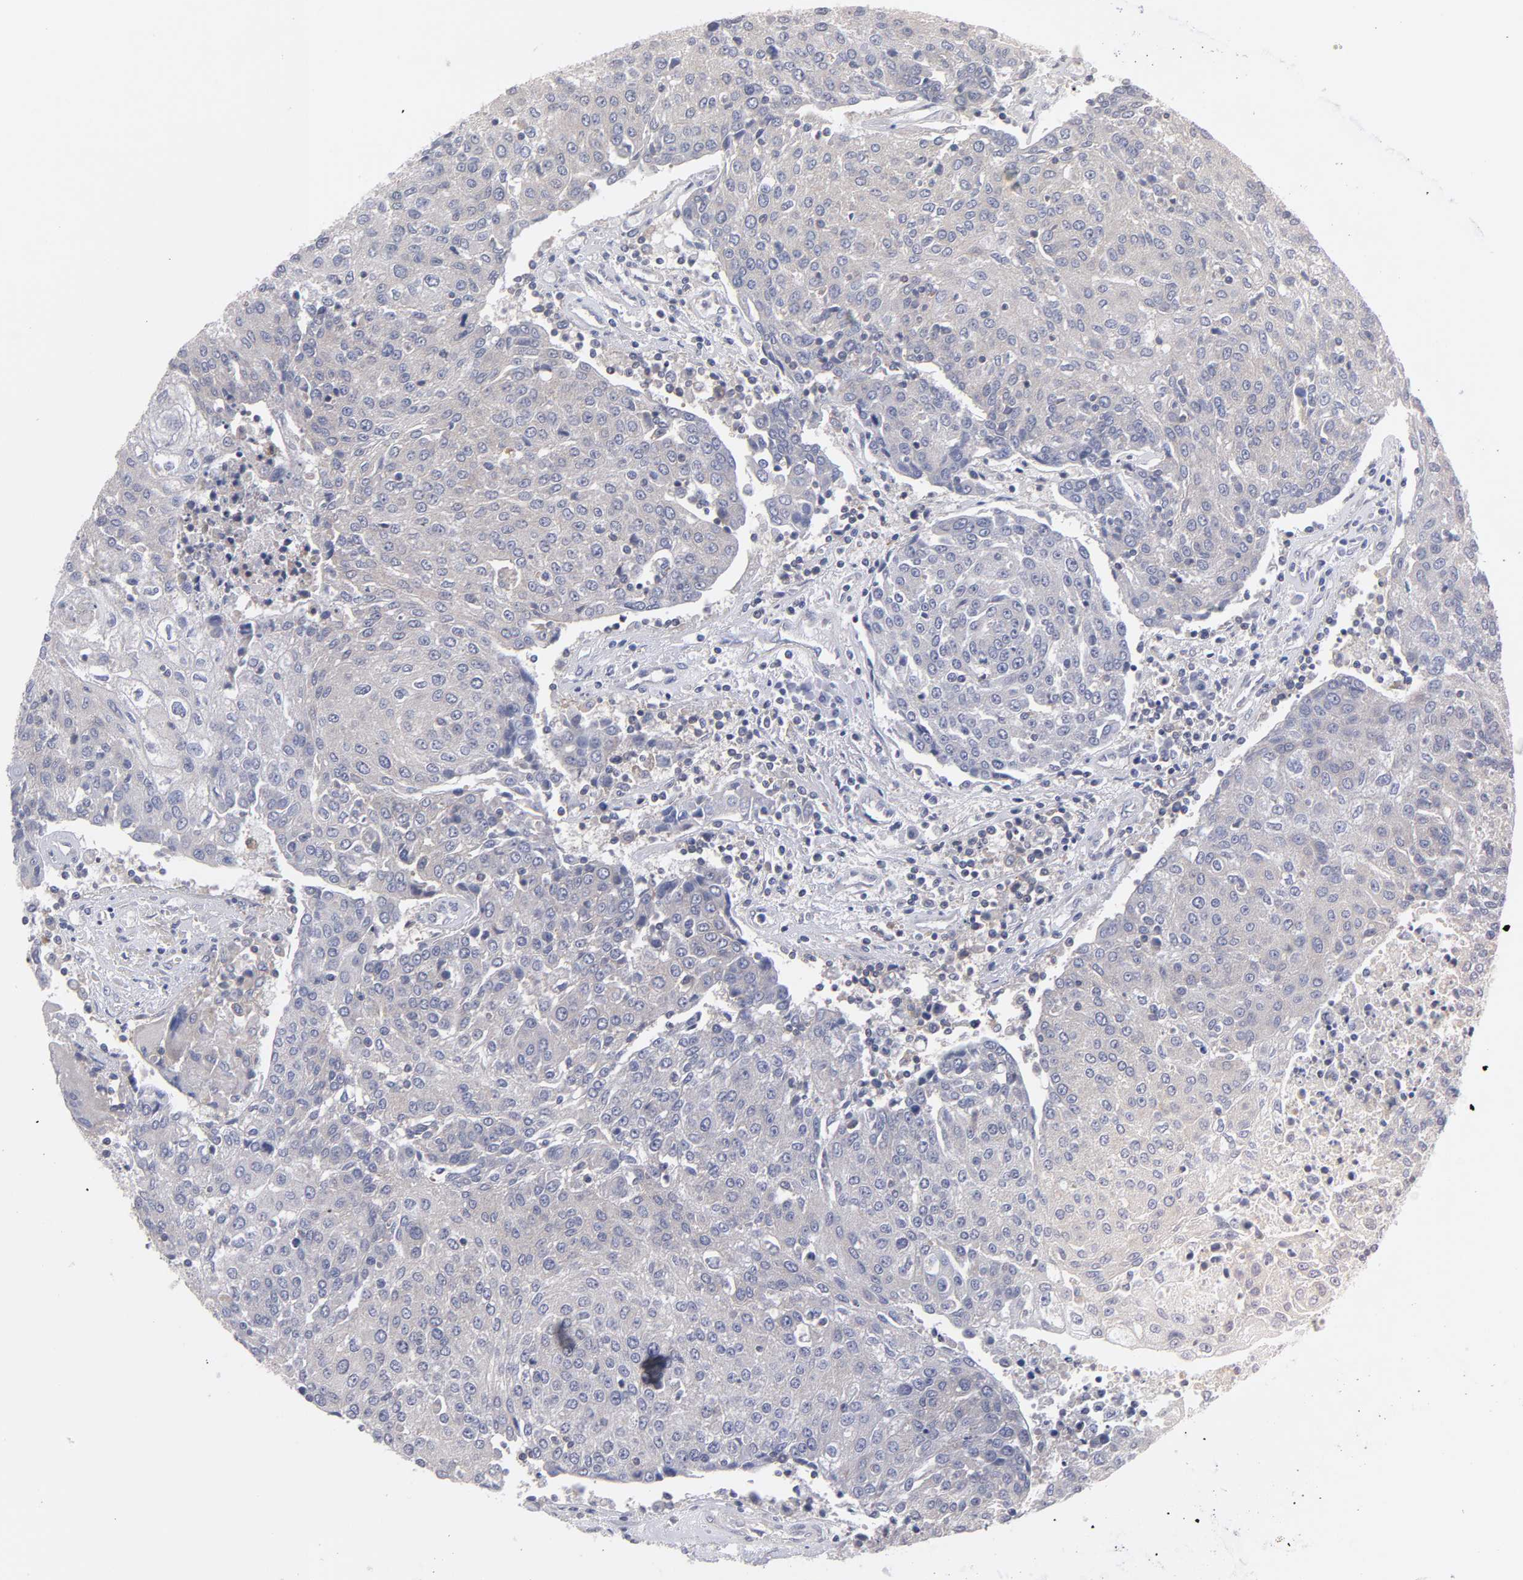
{"staining": {"intensity": "negative", "quantity": "none", "location": "none"}, "tissue": "urothelial cancer", "cell_type": "Tumor cells", "image_type": "cancer", "snomed": [{"axis": "morphology", "description": "Urothelial carcinoma, High grade"}, {"axis": "topography", "description": "Urinary bladder"}], "caption": "Photomicrograph shows no significant protein staining in tumor cells of urothelial cancer.", "gene": "ROCK1", "patient": {"sex": "female", "age": 85}}